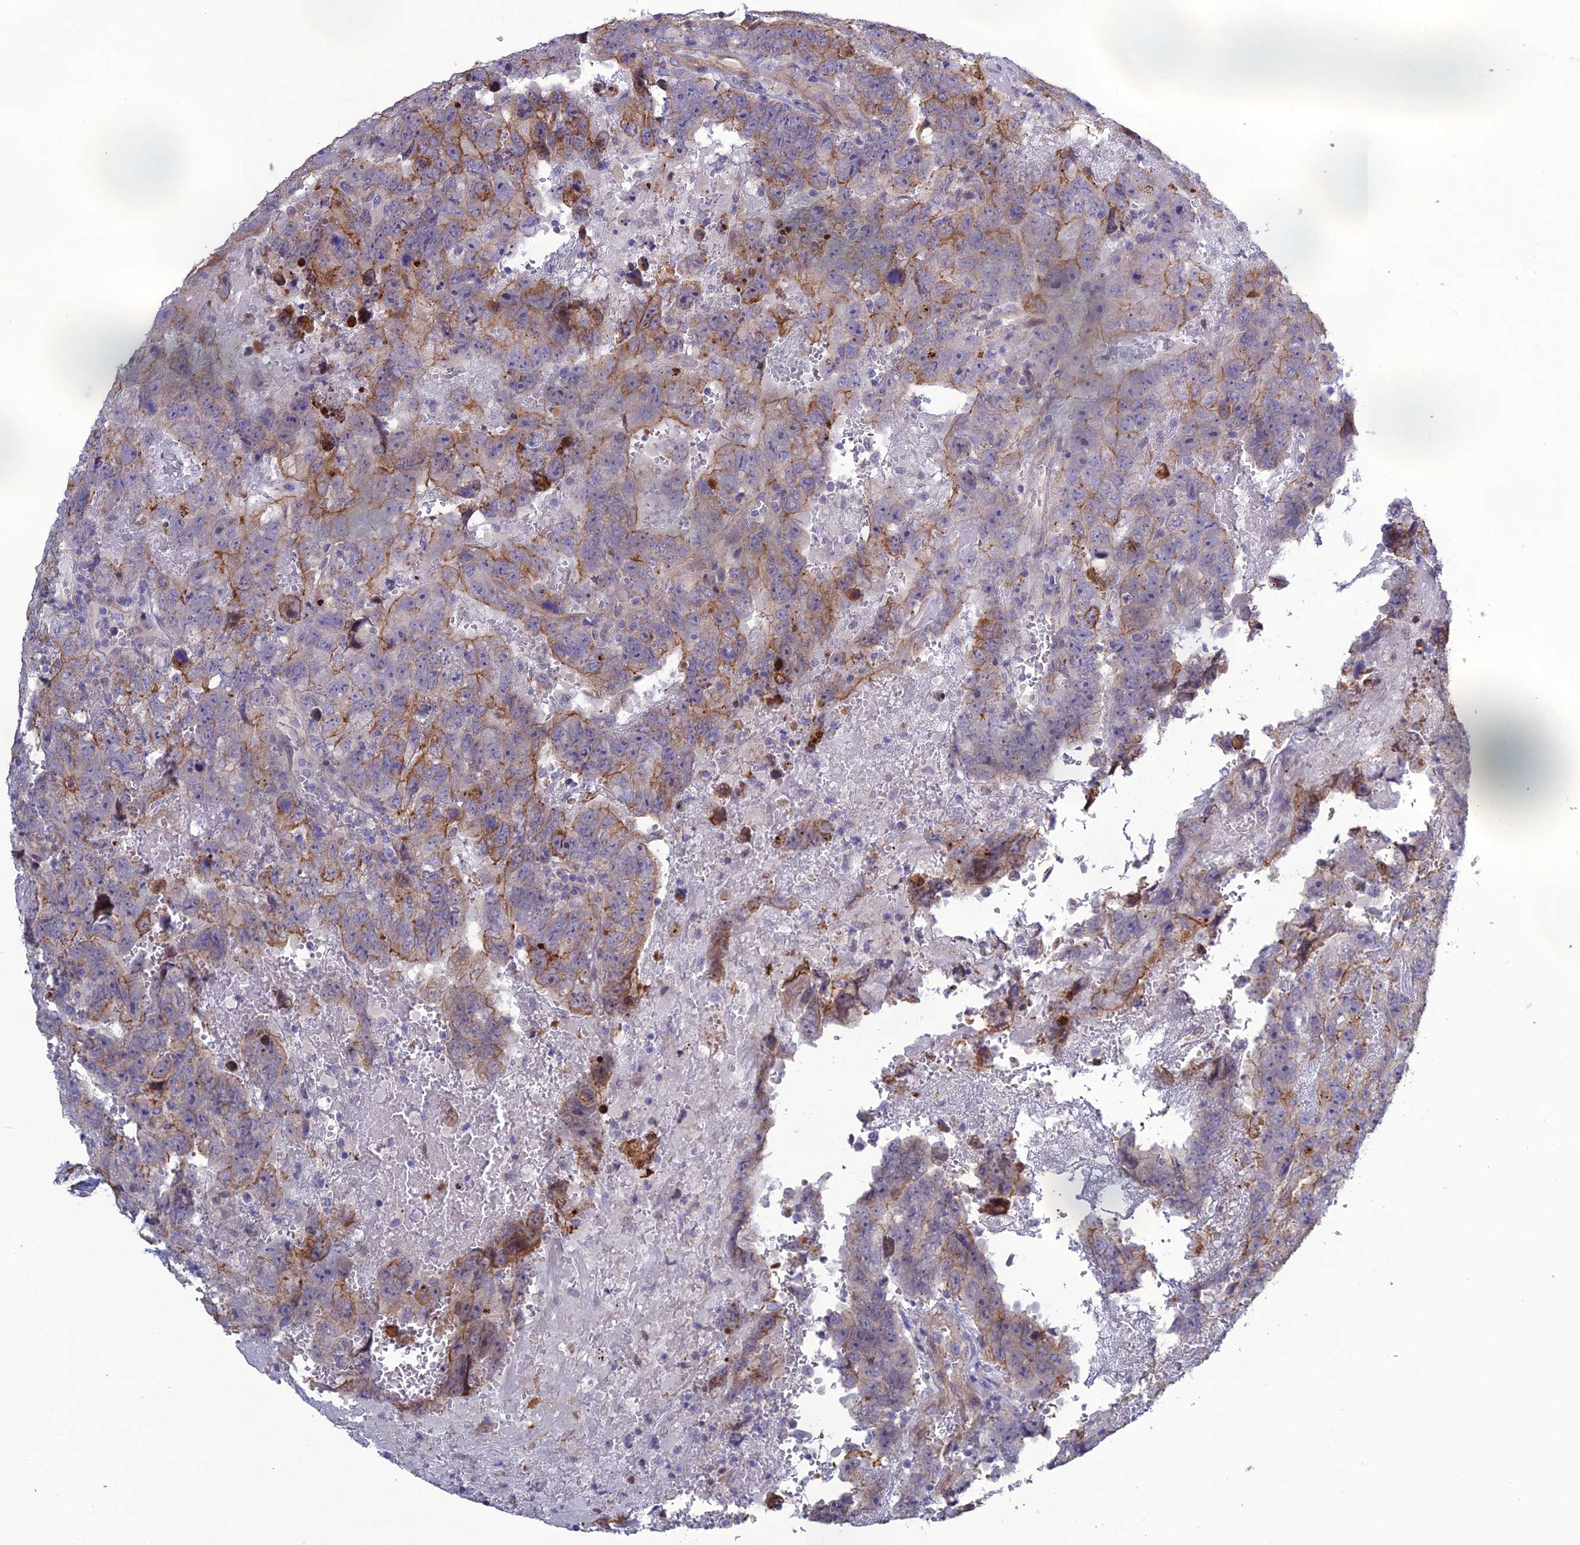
{"staining": {"intensity": "moderate", "quantity": "<25%", "location": "cytoplasmic/membranous"}, "tissue": "testis cancer", "cell_type": "Tumor cells", "image_type": "cancer", "snomed": [{"axis": "morphology", "description": "Carcinoma, Embryonal, NOS"}, {"axis": "topography", "description": "Testis"}], "caption": "A low amount of moderate cytoplasmic/membranous staining is seen in approximately <25% of tumor cells in testis cancer (embryonal carcinoma) tissue.", "gene": "LZTS2", "patient": {"sex": "male", "age": 45}}